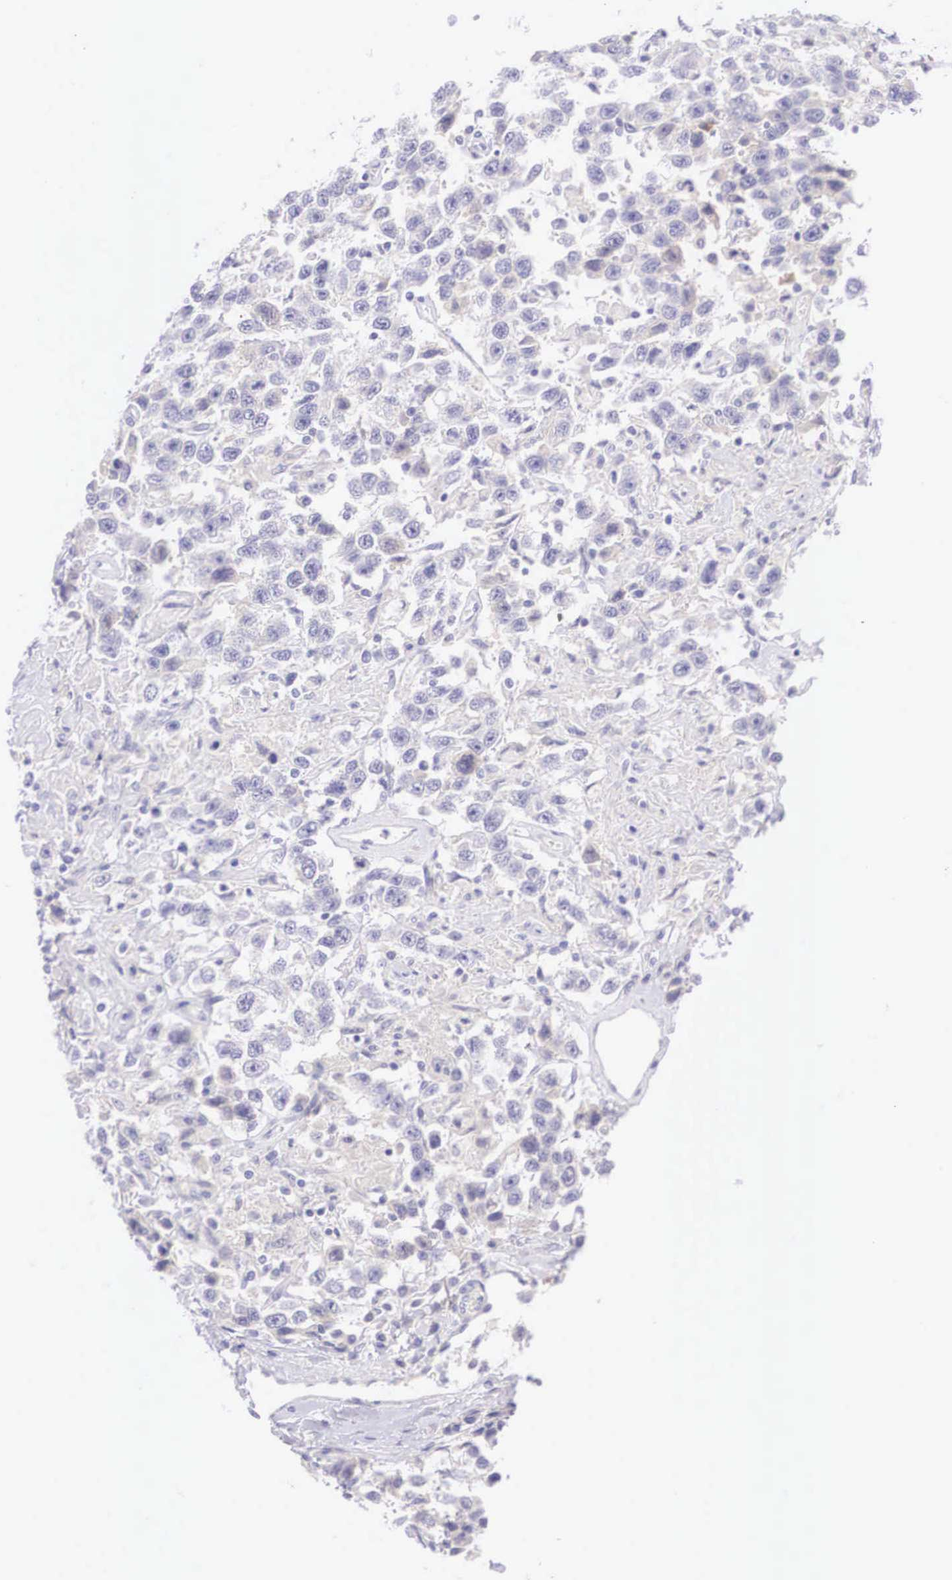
{"staining": {"intensity": "negative", "quantity": "none", "location": "none"}, "tissue": "testis cancer", "cell_type": "Tumor cells", "image_type": "cancer", "snomed": [{"axis": "morphology", "description": "Seminoma, NOS"}, {"axis": "topography", "description": "Testis"}], "caption": "A histopathology image of human testis cancer is negative for staining in tumor cells.", "gene": "BCL6", "patient": {"sex": "male", "age": 41}}